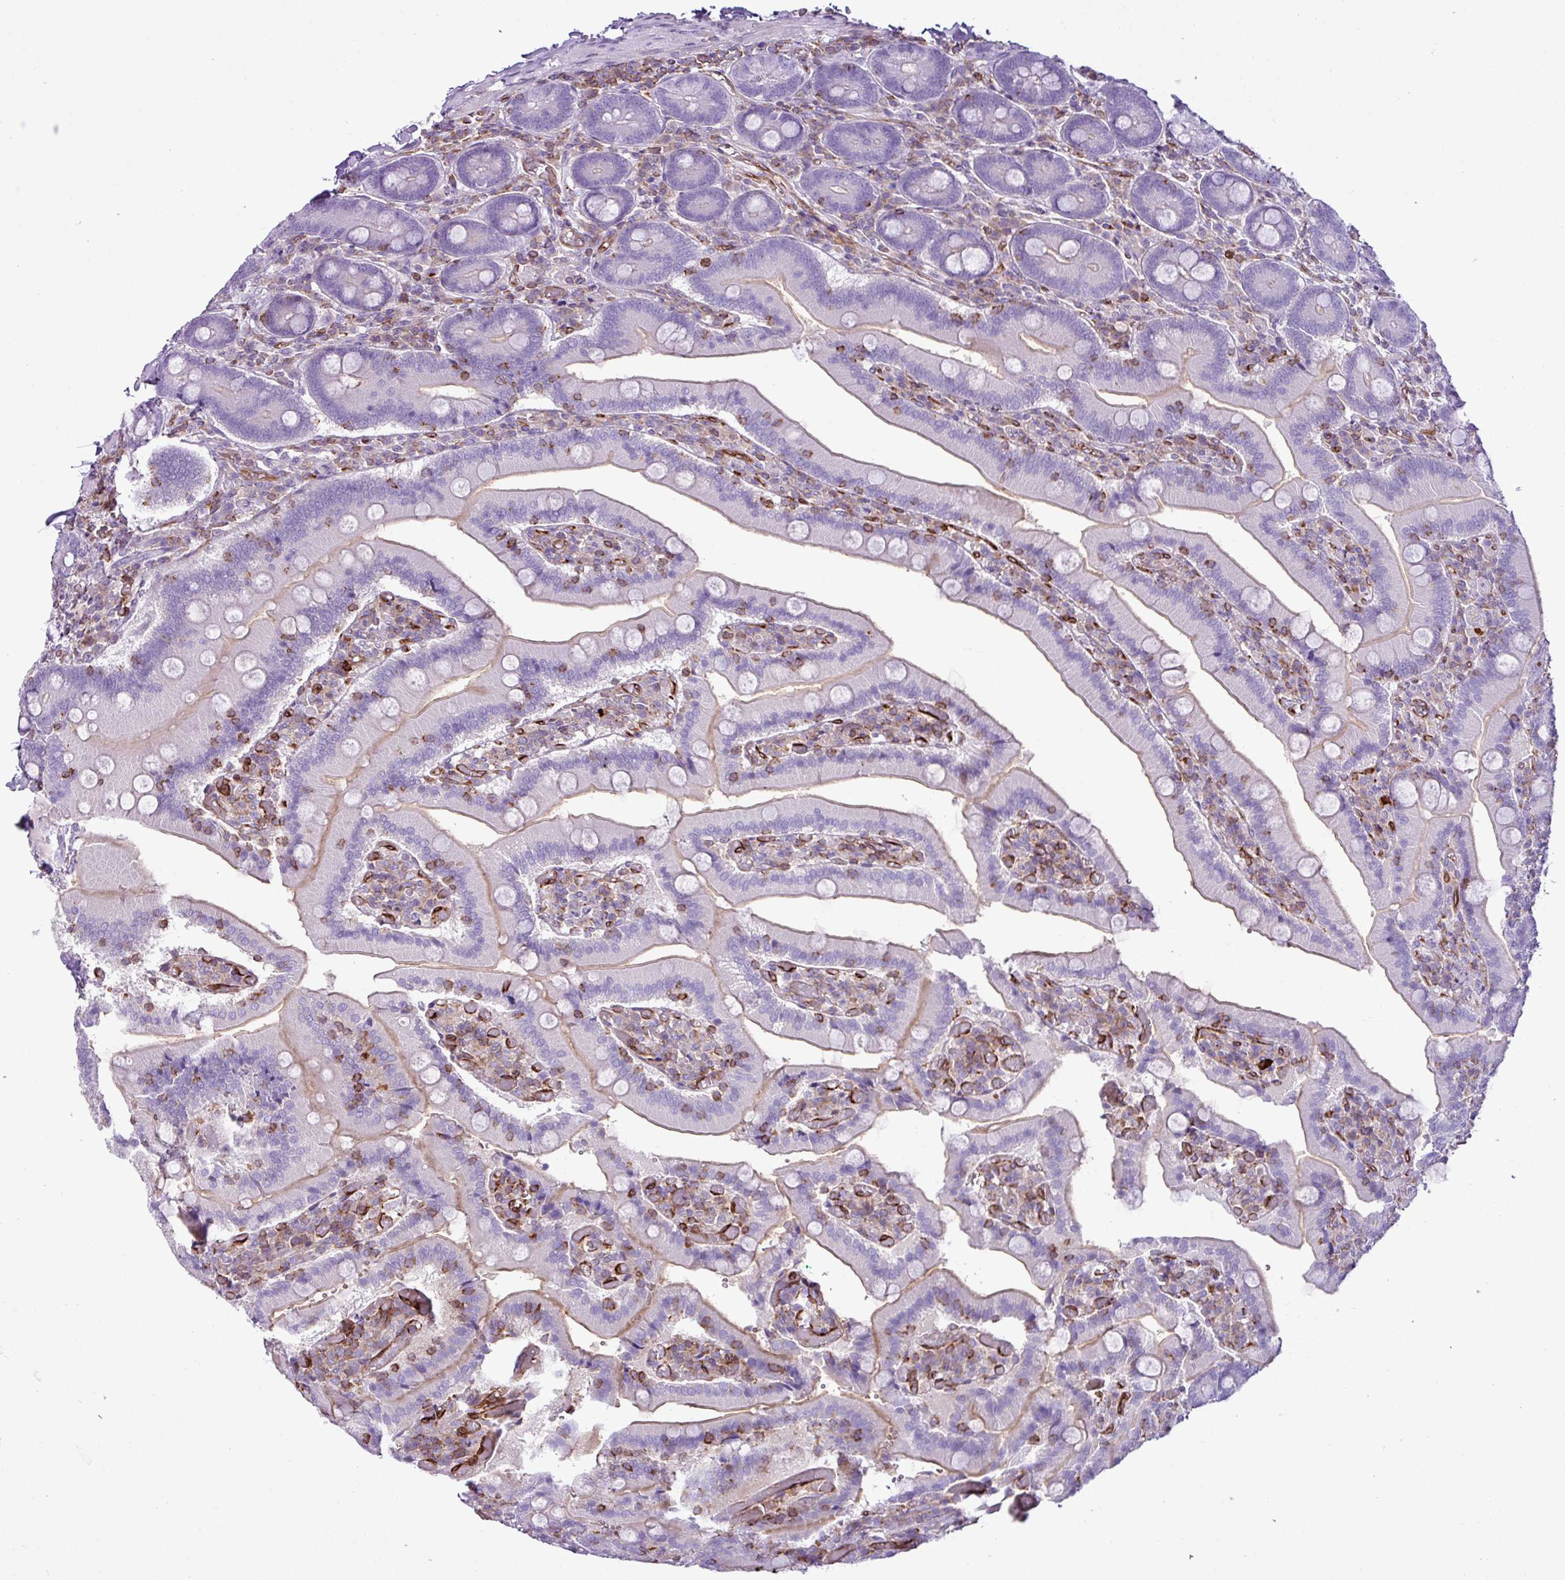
{"staining": {"intensity": "strong", "quantity": "25%-75%", "location": "cytoplasmic/membranous"}, "tissue": "duodenum", "cell_type": "Glandular cells", "image_type": "normal", "snomed": [{"axis": "morphology", "description": "Normal tissue, NOS"}, {"axis": "topography", "description": "Duodenum"}], "caption": "A micrograph showing strong cytoplasmic/membranous staining in about 25%-75% of glandular cells in benign duodenum, as visualized by brown immunohistochemical staining.", "gene": "EME2", "patient": {"sex": "female", "age": 62}}